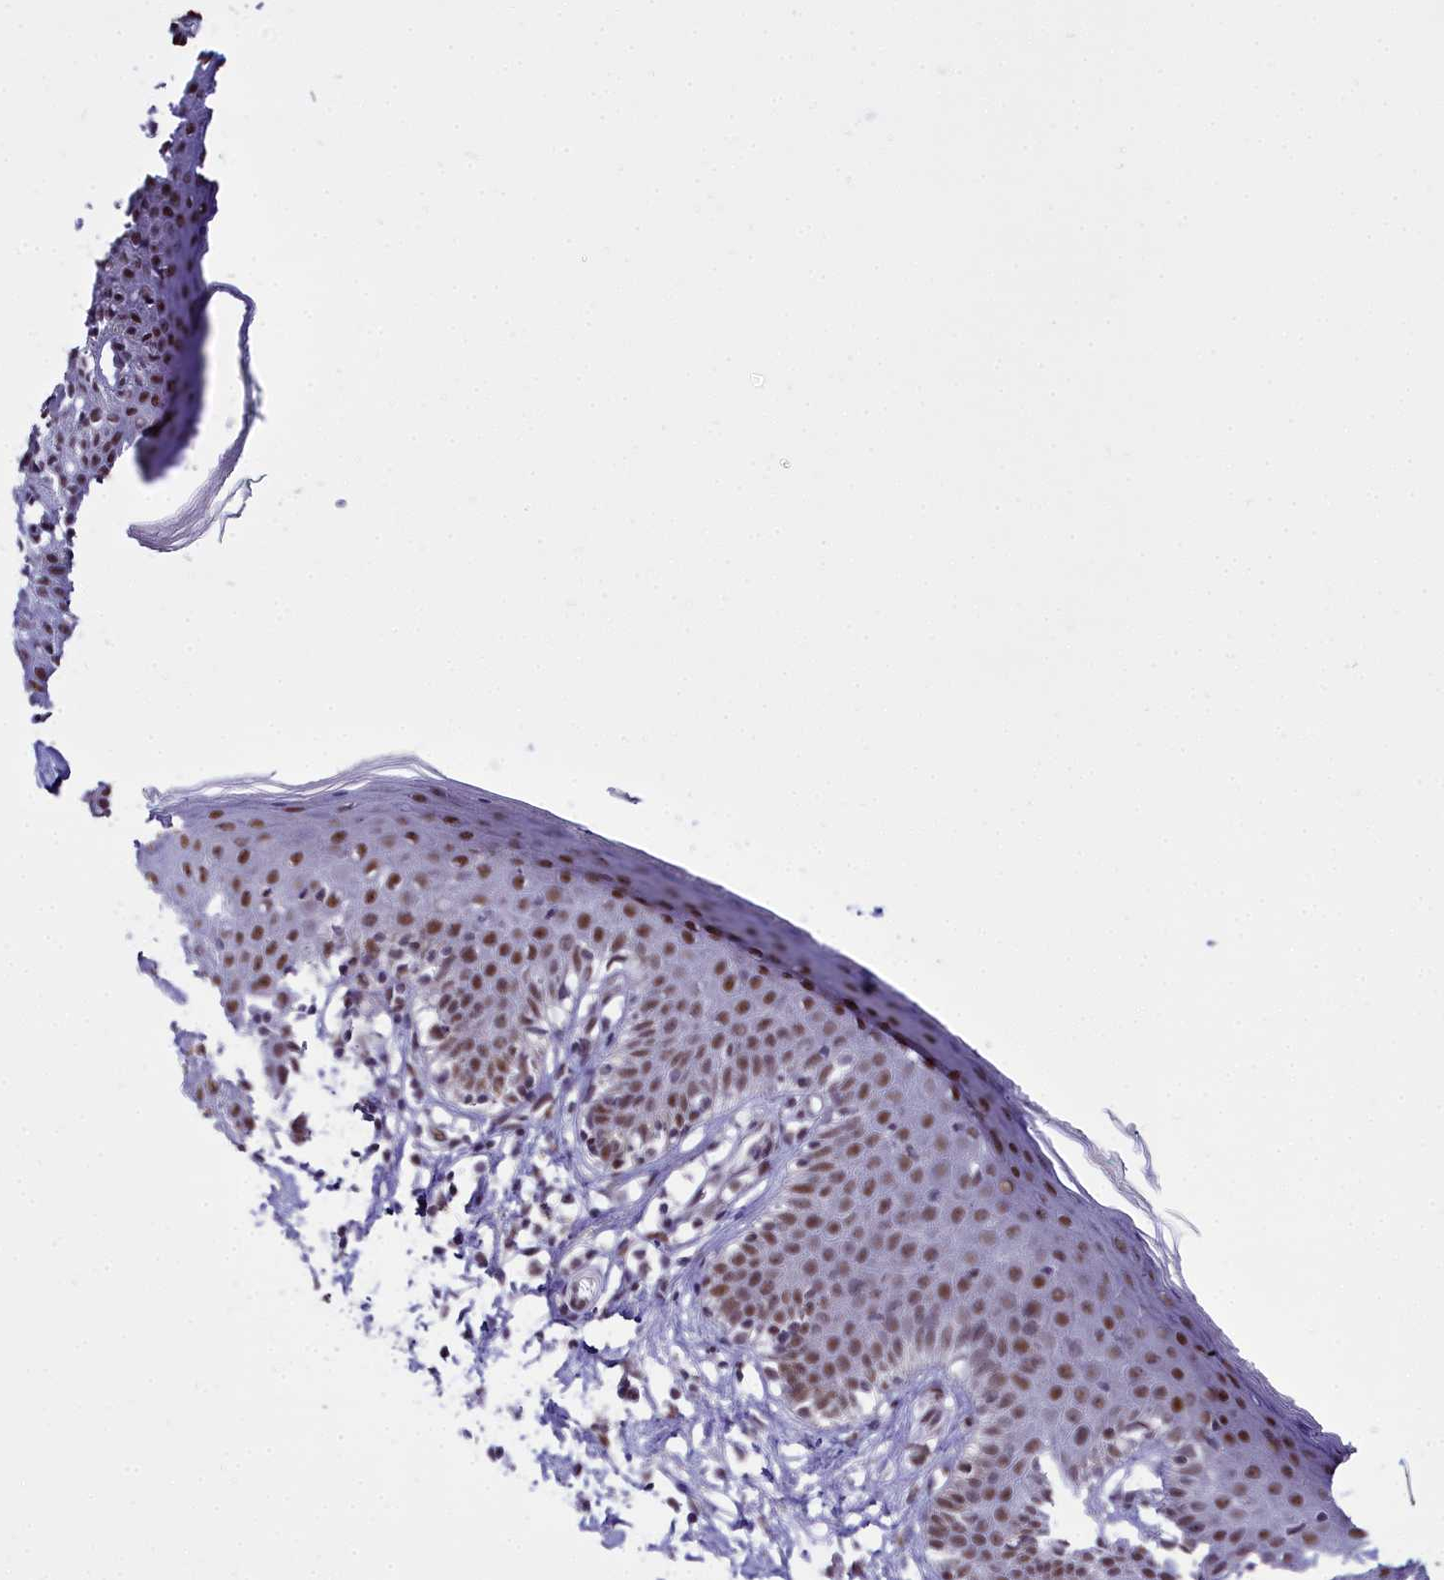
{"staining": {"intensity": "moderate", "quantity": ">75%", "location": "nuclear"}, "tissue": "skin", "cell_type": "Epidermal cells", "image_type": "normal", "snomed": [{"axis": "morphology", "description": "Normal tissue, NOS"}, {"axis": "topography", "description": "Vulva"}], "caption": "This image reveals immunohistochemistry staining of benign human skin, with medium moderate nuclear positivity in approximately >75% of epidermal cells.", "gene": "RBM12", "patient": {"sex": "female", "age": 66}}